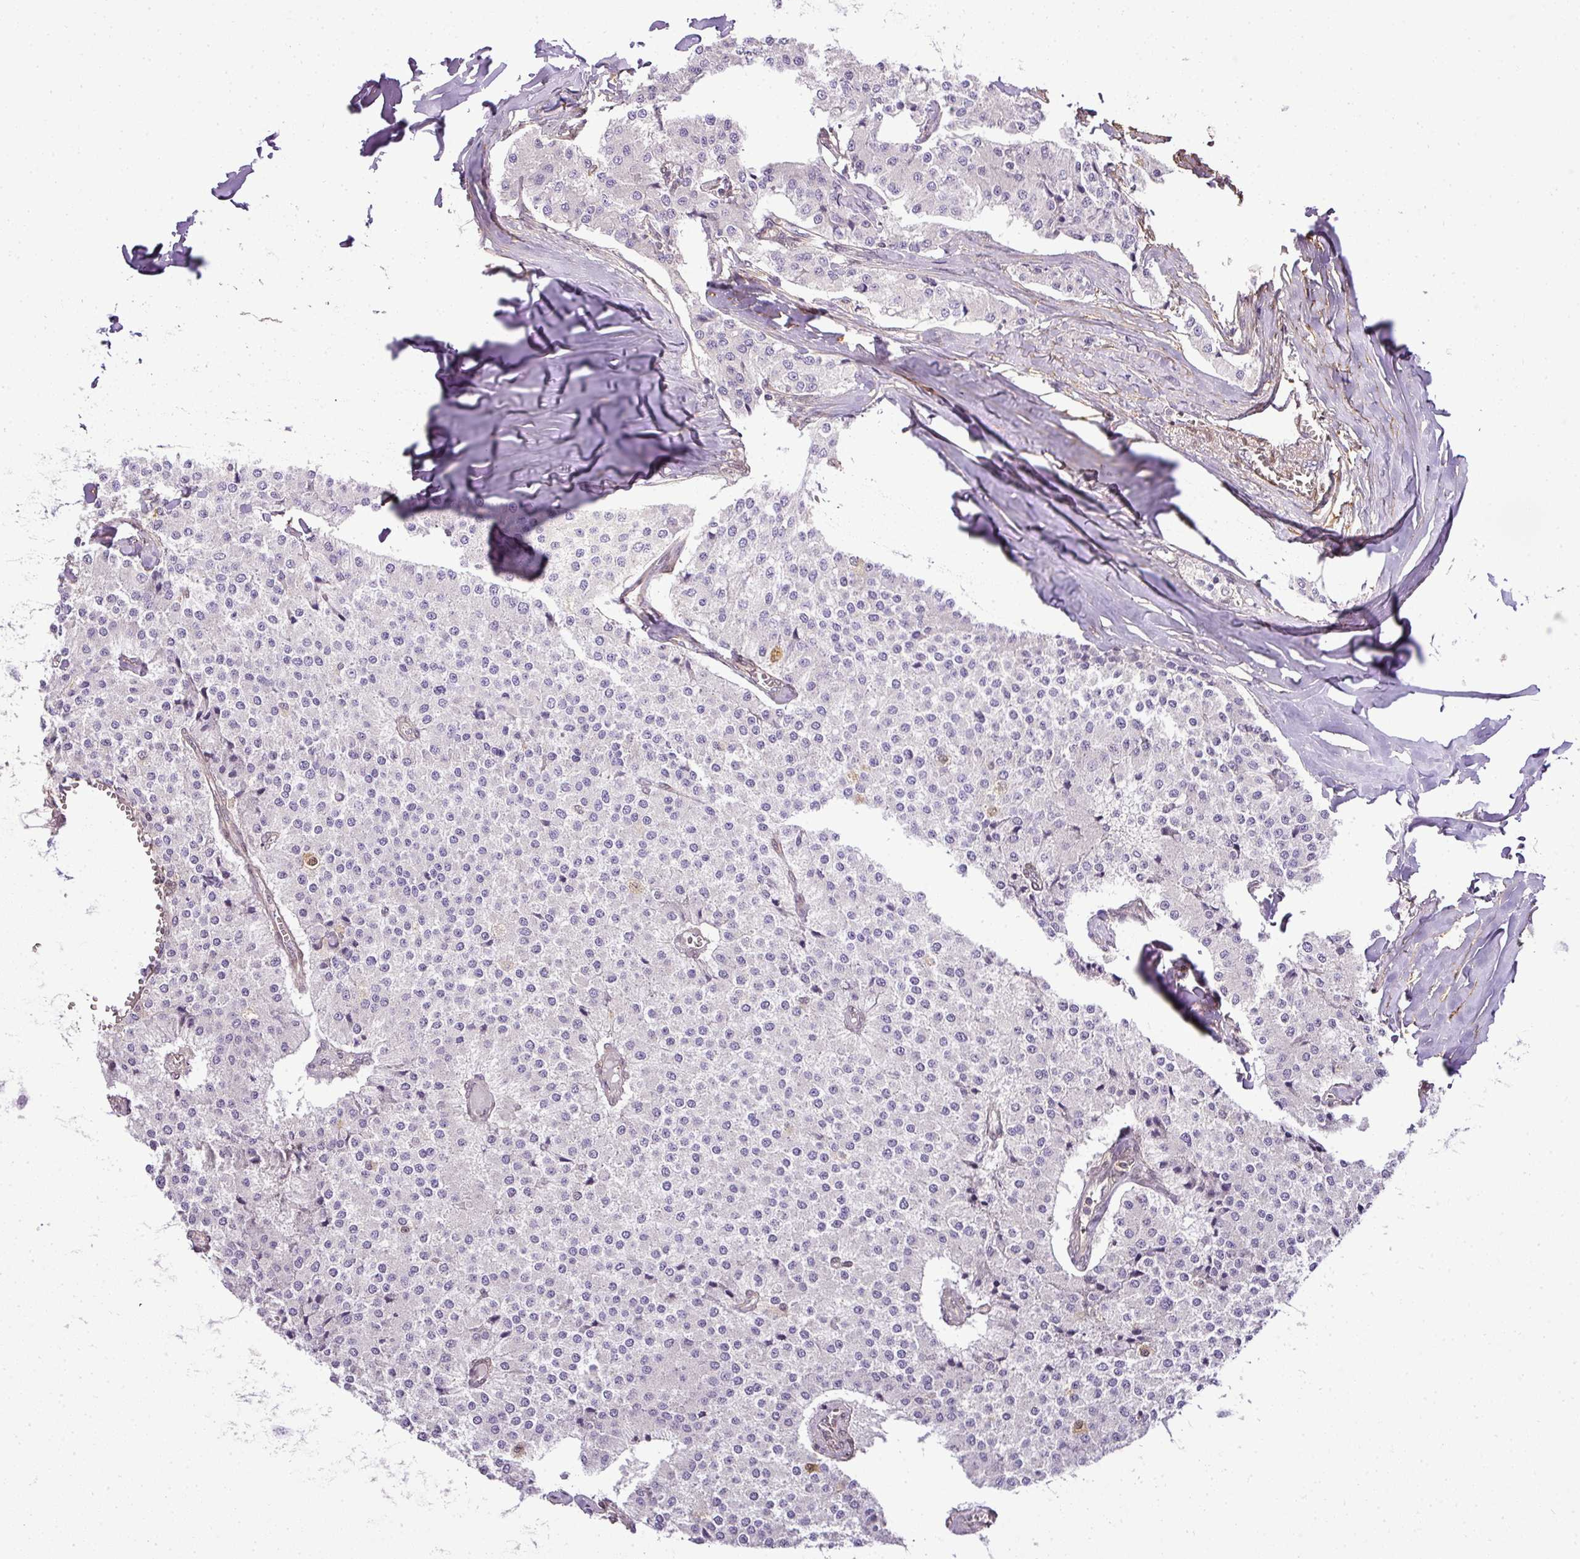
{"staining": {"intensity": "negative", "quantity": "none", "location": "none"}, "tissue": "carcinoid", "cell_type": "Tumor cells", "image_type": "cancer", "snomed": [{"axis": "morphology", "description": "Carcinoid, malignant, NOS"}, {"axis": "topography", "description": "Colon"}], "caption": "Carcinoid was stained to show a protein in brown. There is no significant staining in tumor cells.", "gene": "ADH5", "patient": {"sex": "female", "age": 52}}